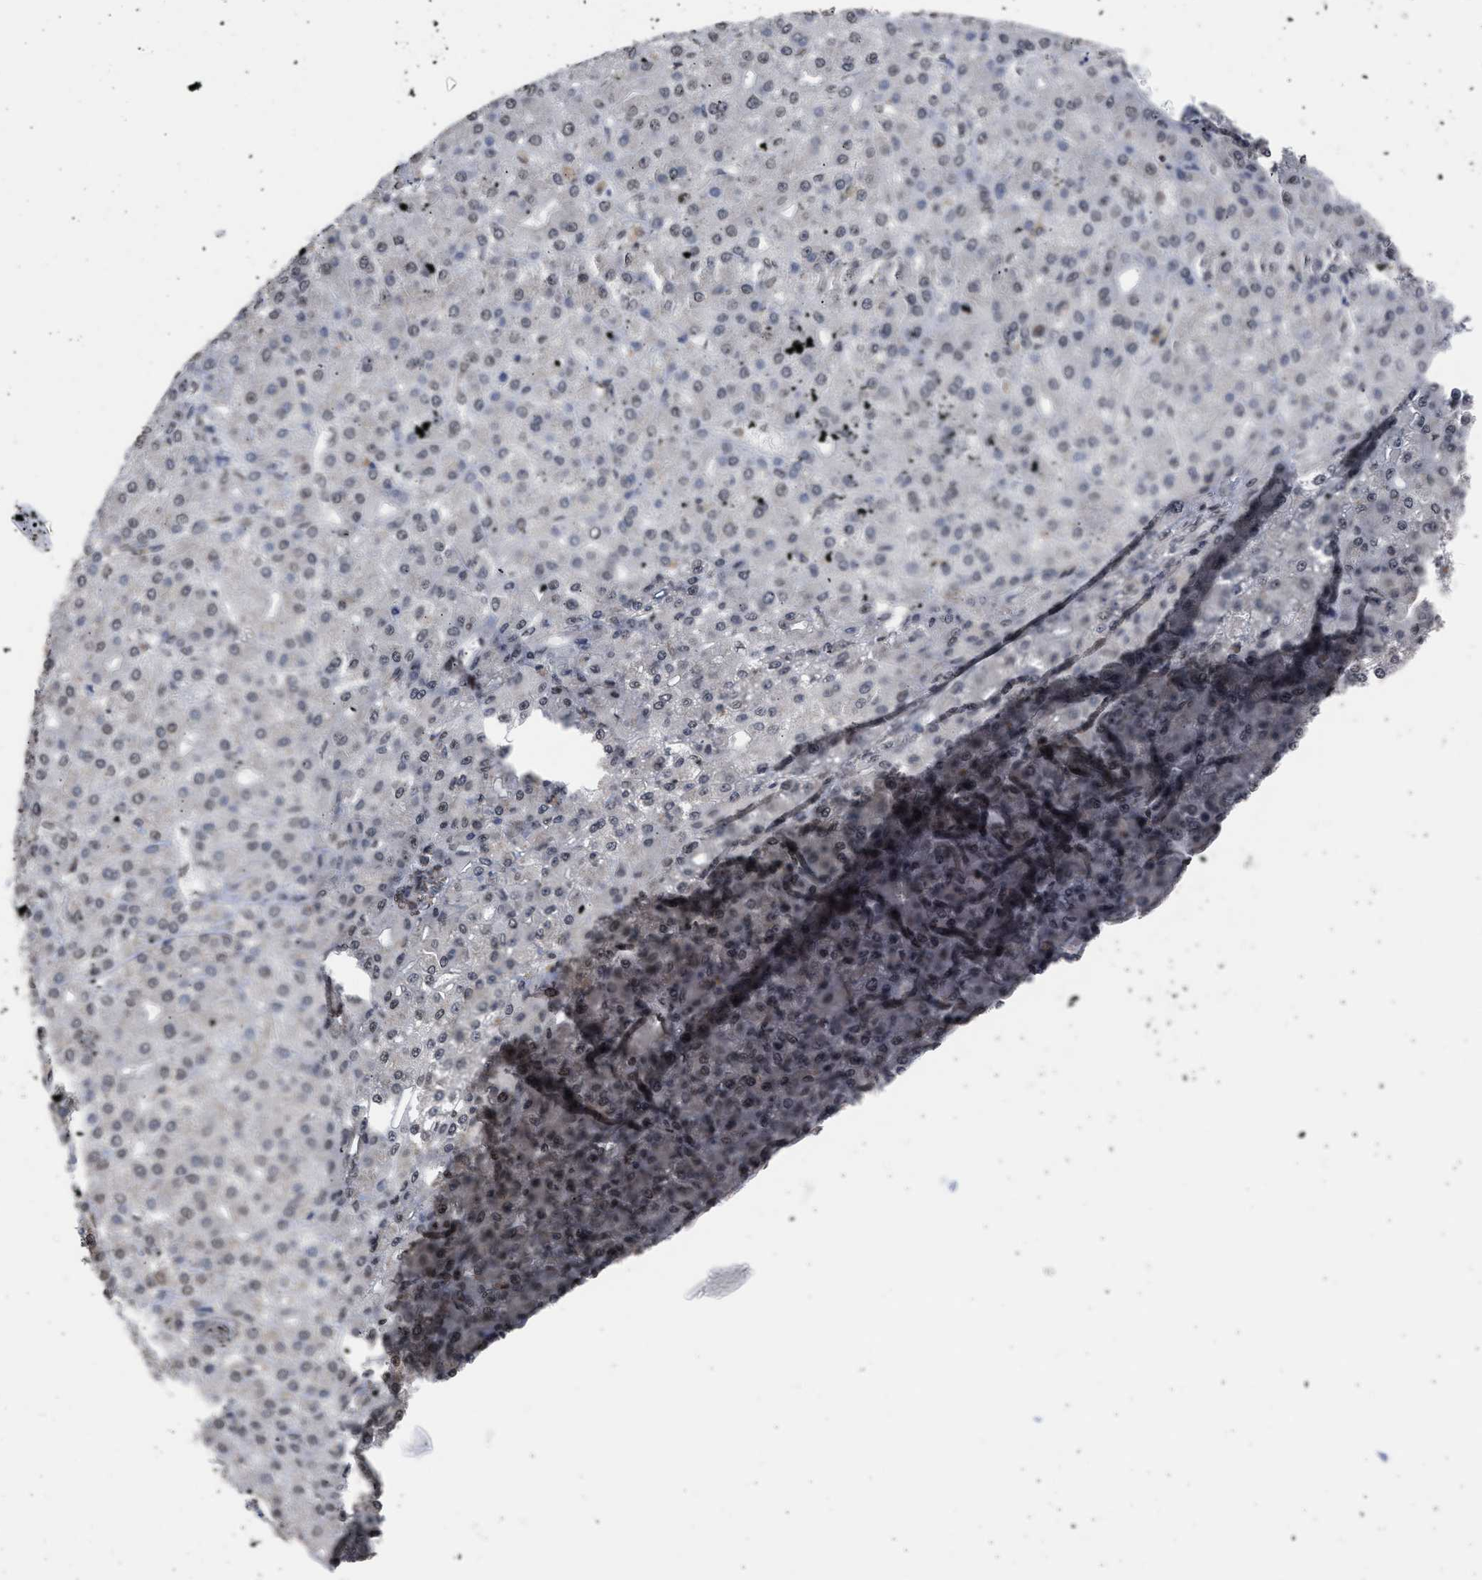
{"staining": {"intensity": "negative", "quantity": "none", "location": "none"}, "tissue": "liver cancer", "cell_type": "Tumor cells", "image_type": "cancer", "snomed": [{"axis": "morphology", "description": "Carcinoma, Hepatocellular, NOS"}, {"axis": "topography", "description": "Liver"}], "caption": "Tumor cells show no significant protein expression in liver hepatocellular carcinoma. Nuclei are stained in blue.", "gene": "NUP35", "patient": {"sex": "male", "age": 67}}